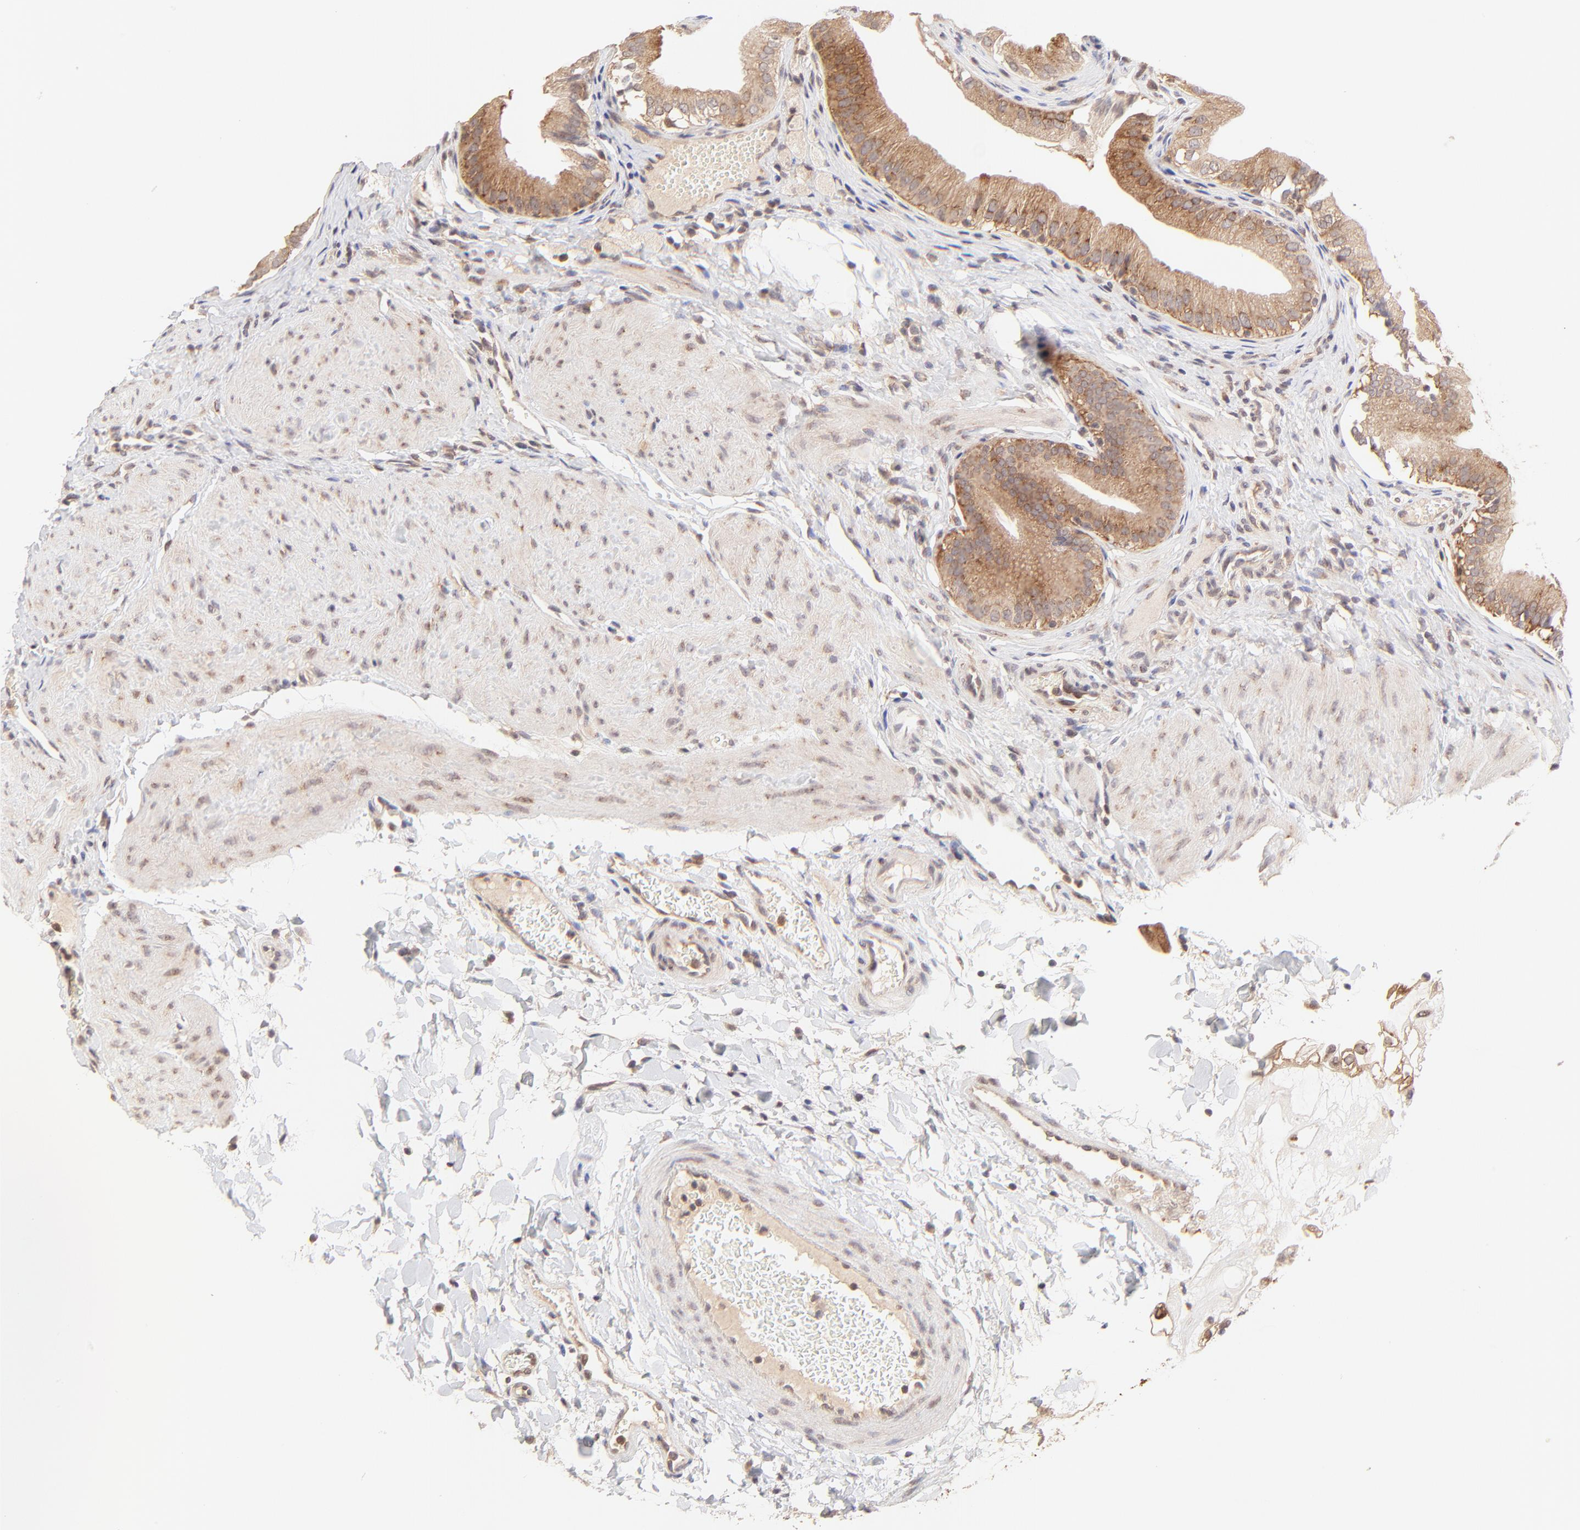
{"staining": {"intensity": "moderate", "quantity": ">75%", "location": "cytoplasmic/membranous"}, "tissue": "gallbladder", "cell_type": "Glandular cells", "image_type": "normal", "snomed": [{"axis": "morphology", "description": "Normal tissue, NOS"}, {"axis": "topography", "description": "Gallbladder"}], "caption": "Immunohistochemistry (IHC) image of normal gallbladder stained for a protein (brown), which reveals medium levels of moderate cytoplasmic/membranous positivity in approximately >75% of glandular cells.", "gene": "TNRC6B", "patient": {"sex": "female", "age": 24}}